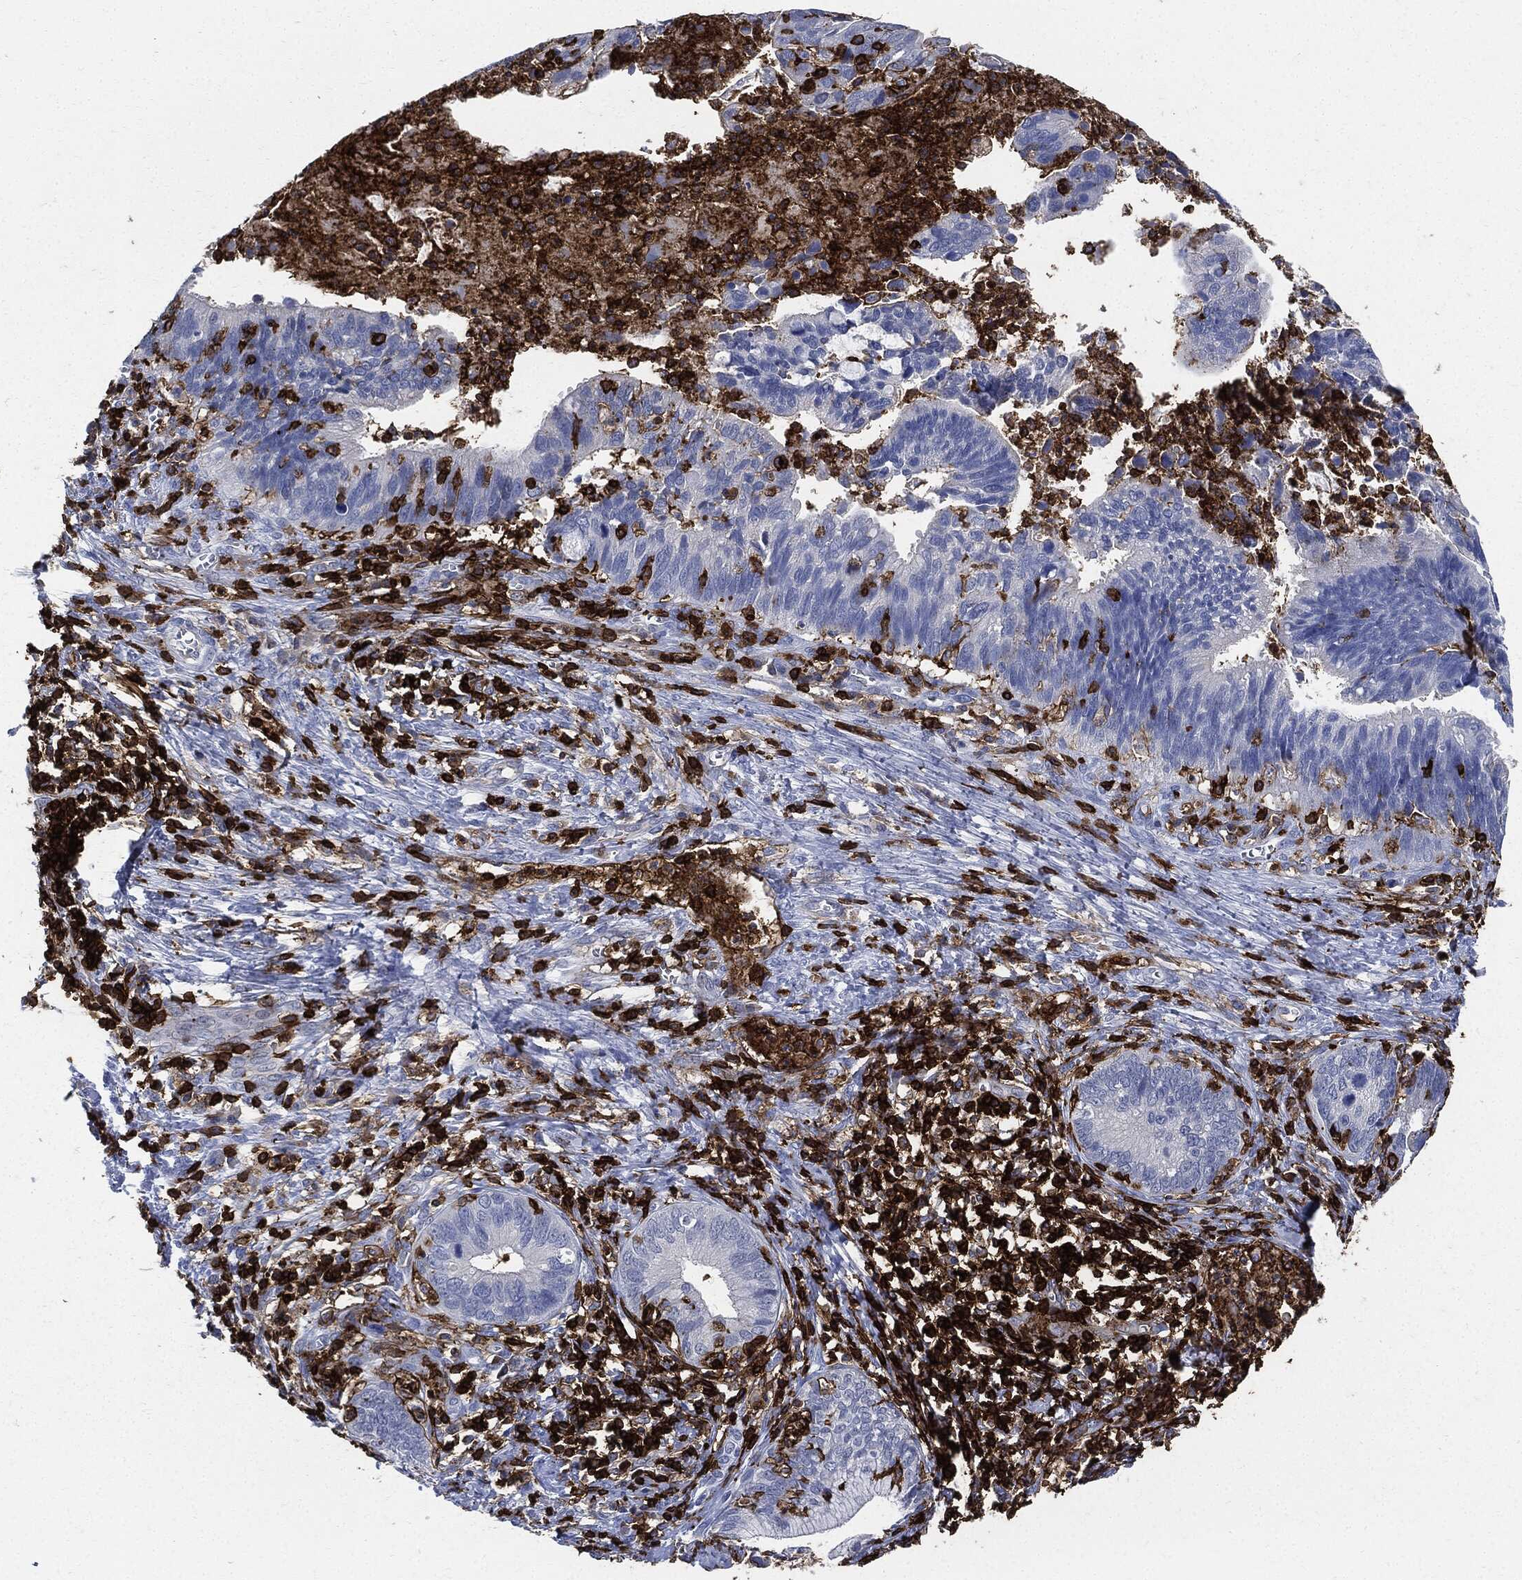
{"staining": {"intensity": "negative", "quantity": "none", "location": "none"}, "tissue": "cervical cancer", "cell_type": "Tumor cells", "image_type": "cancer", "snomed": [{"axis": "morphology", "description": "Adenocarcinoma, NOS"}, {"axis": "topography", "description": "Cervix"}], "caption": "Immunohistochemistry histopathology image of human cervical adenocarcinoma stained for a protein (brown), which shows no positivity in tumor cells.", "gene": "PTPRC", "patient": {"sex": "female", "age": 42}}